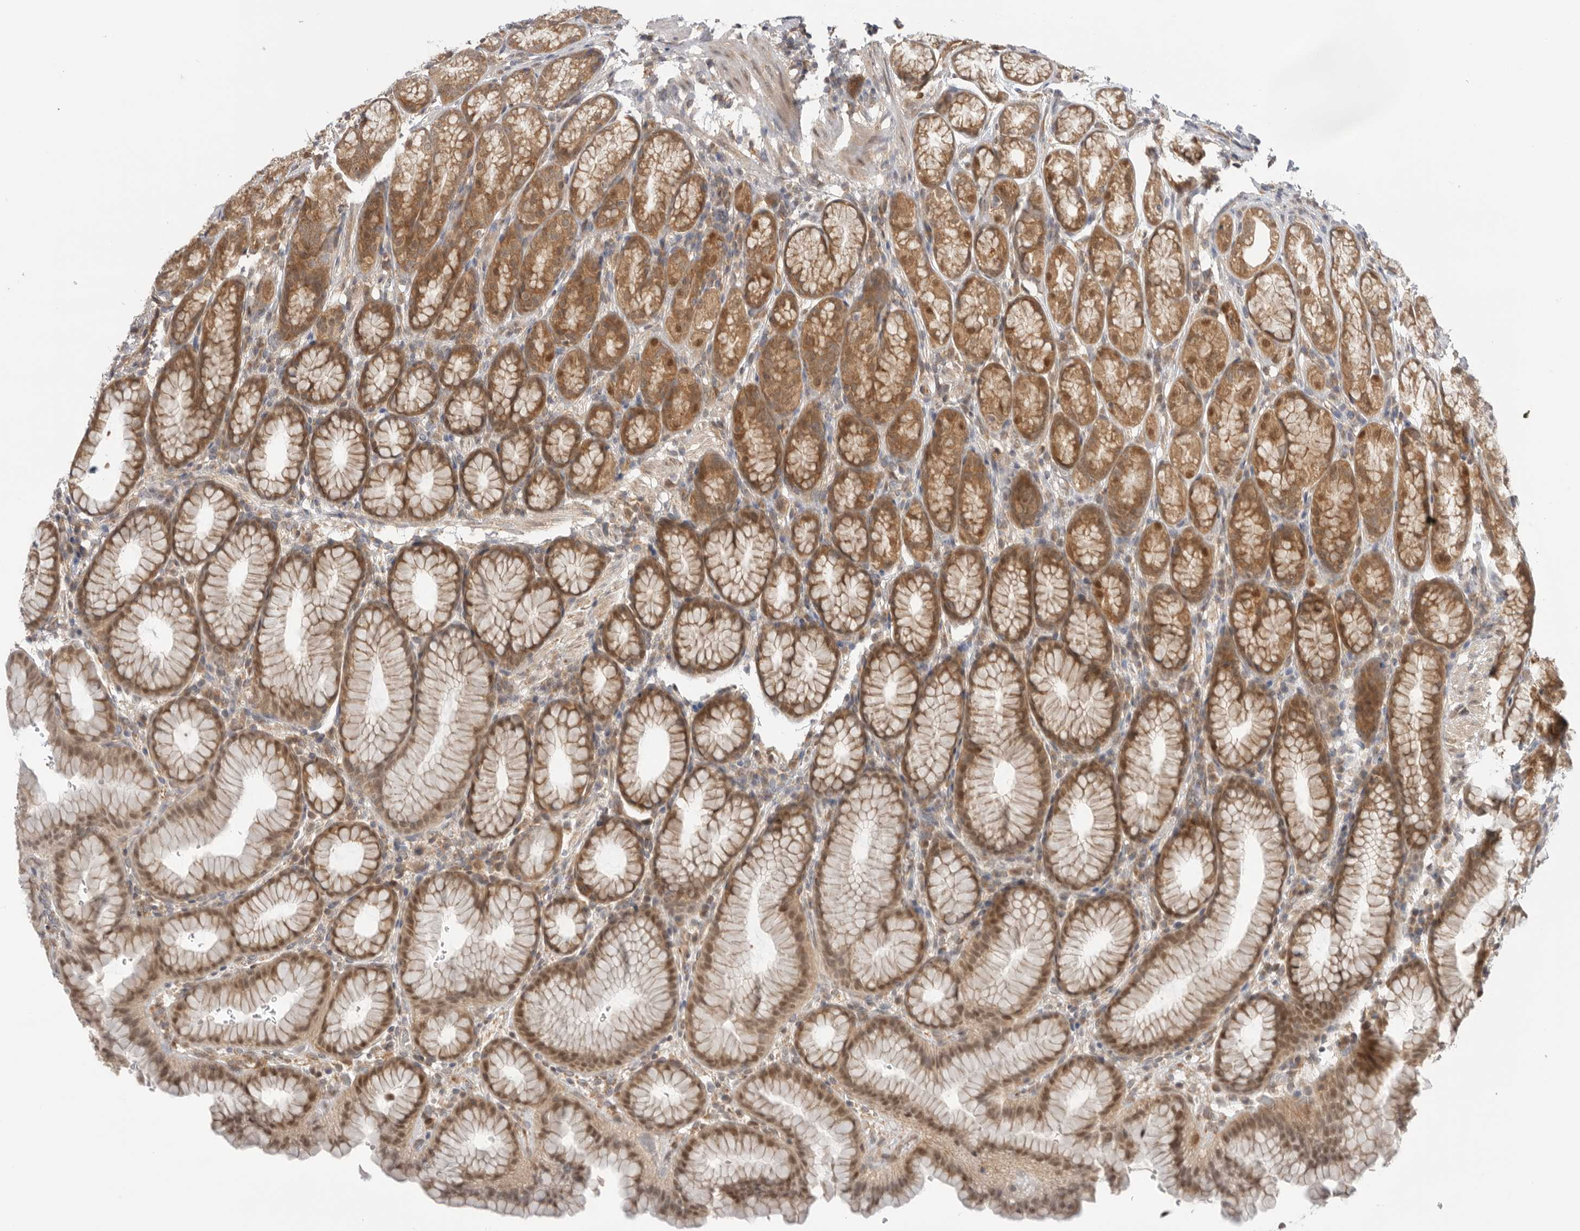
{"staining": {"intensity": "strong", "quantity": ">75%", "location": "cytoplasmic/membranous,nuclear"}, "tissue": "stomach", "cell_type": "Glandular cells", "image_type": "normal", "snomed": [{"axis": "morphology", "description": "Normal tissue, NOS"}, {"axis": "topography", "description": "Stomach"}], "caption": "An immunohistochemistry (IHC) photomicrograph of normal tissue is shown. Protein staining in brown highlights strong cytoplasmic/membranous,nuclear positivity in stomach within glandular cells.", "gene": "DCAF8", "patient": {"sex": "male", "age": 42}}